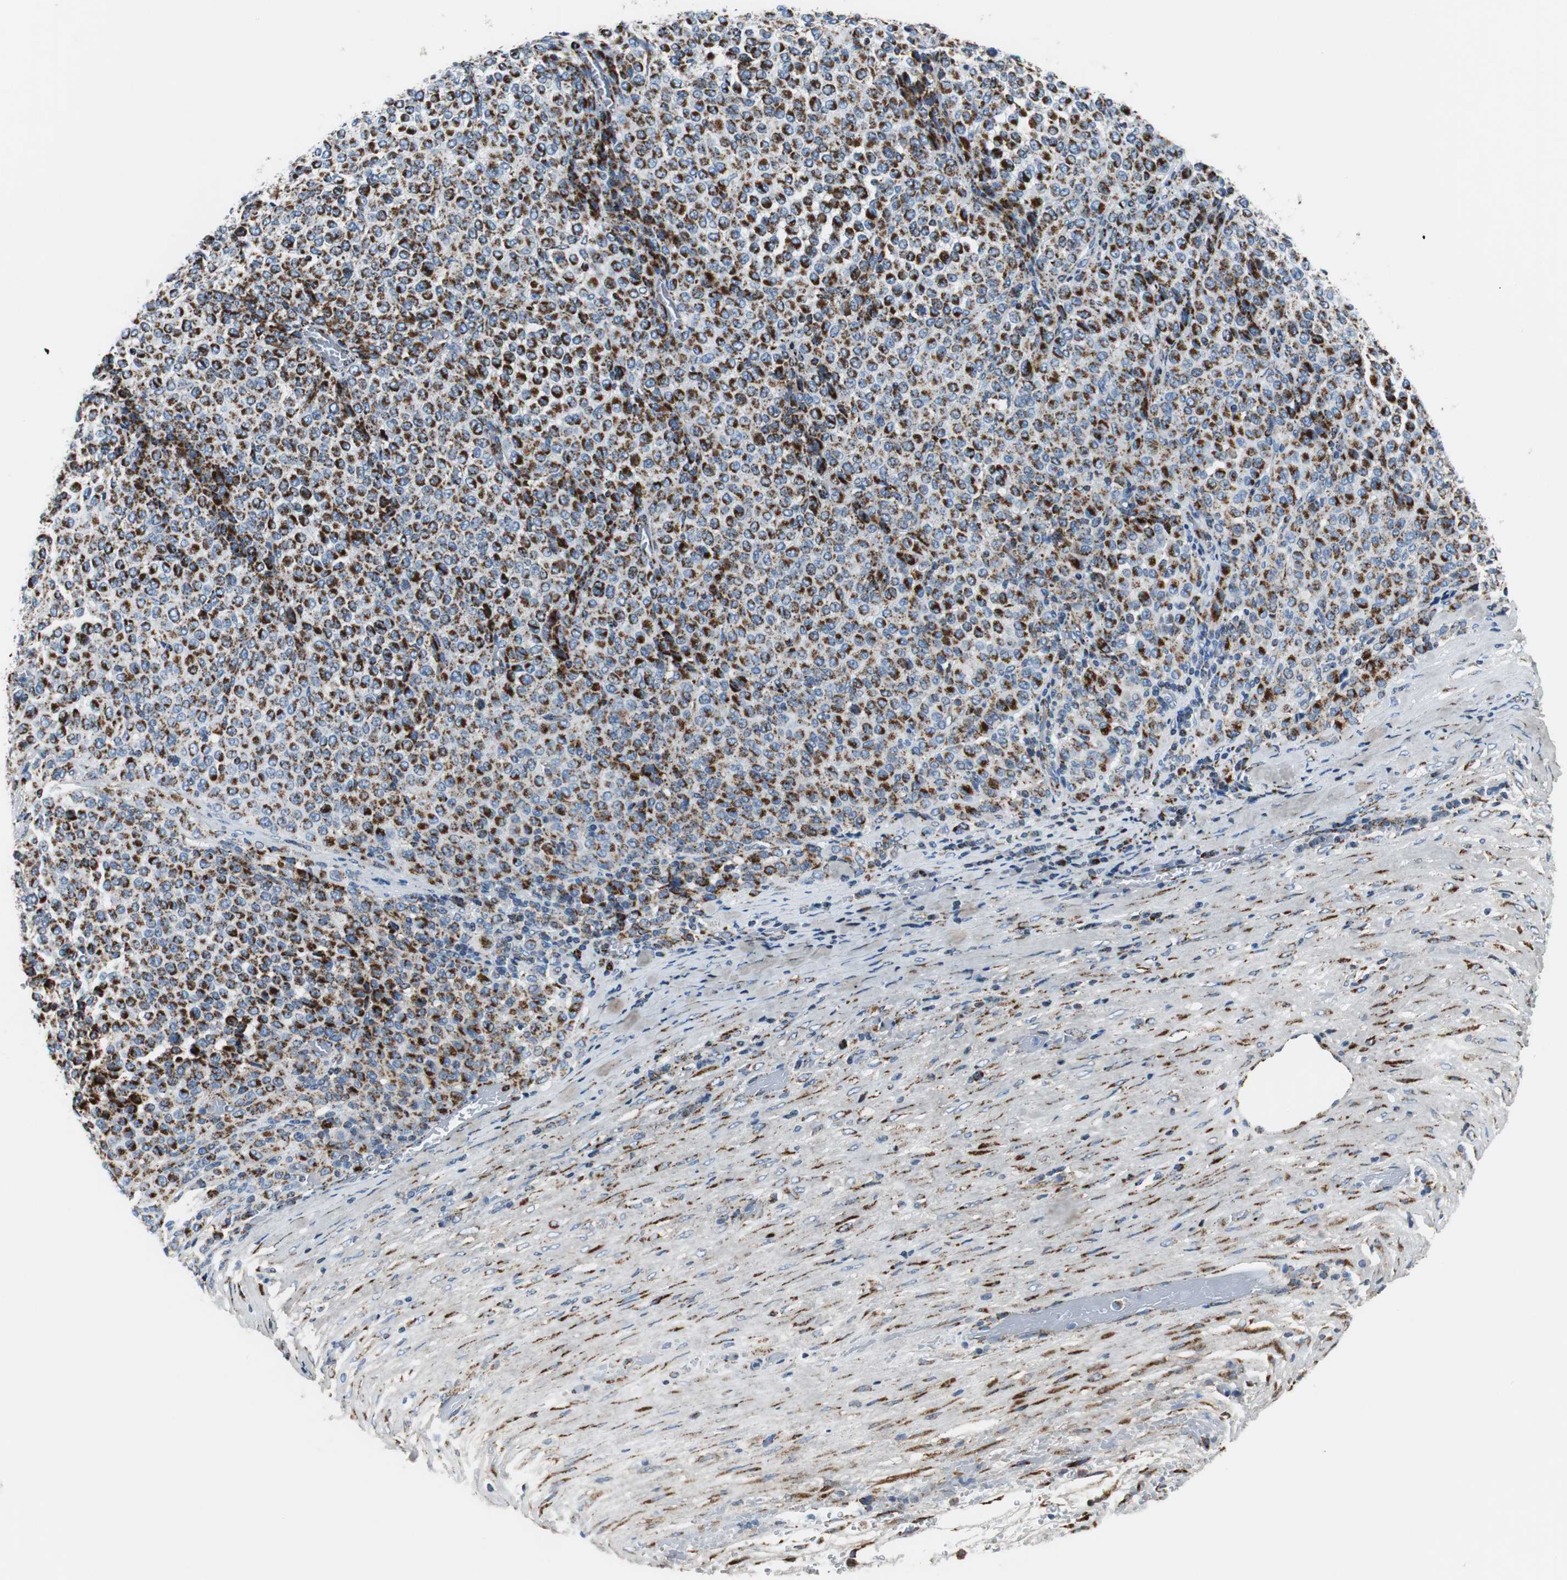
{"staining": {"intensity": "strong", "quantity": ">75%", "location": "cytoplasmic/membranous"}, "tissue": "melanoma", "cell_type": "Tumor cells", "image_type": "cancer", "snomed": [{"axis": "morphology", "description": "Malignant melanoma, Metastatic site"}, {"axis": "topography", "description": "Pancreas"}], "caption": "IHC (DAB) staining of melanoma displays strong cytoplasmic/membranous protein expression in about >75% of tumor cells. The staining was performed using DAB, with brown indicating positive protein expression. Nuclei are stained blue with hematoxylin.", "gene": "C1QTNF7", "patient": {"sex": "female", "age": 30}}